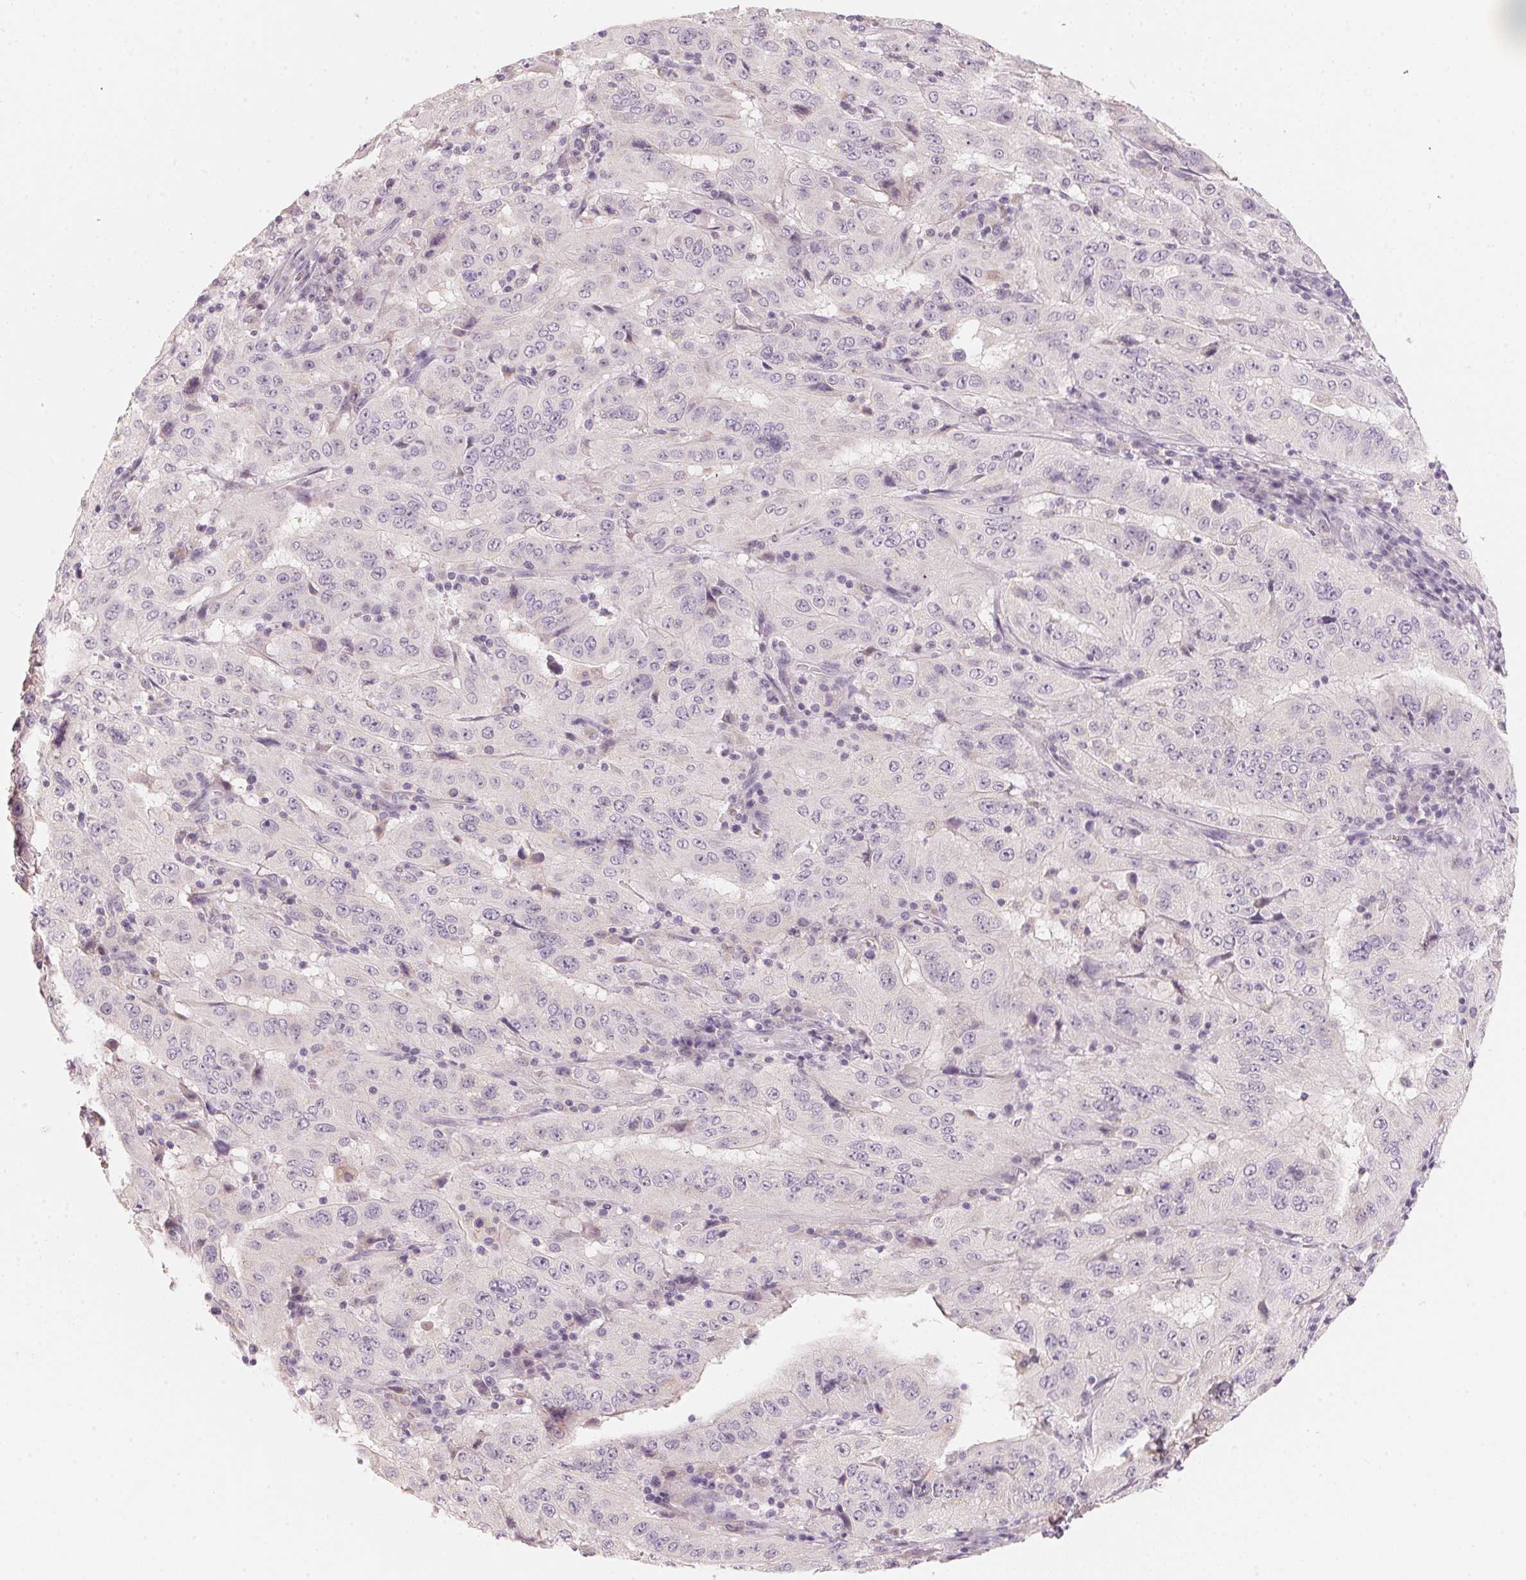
{"staining": {"intensity": "negative", "quantity": "none", "location": "none"}, "tissue": "pancreatic cancer", "cell_type": "Tumor cells", "image_type": "cancer", "snomed": [{"axis": "morphology", "description": "Adenocarcinoma, NOS"}, {"axis": "topography", "description": "Pancreas"}], "caption": "The photomicrograph reveals no significant staining in tumor cells of pancreatic cancer (adenocarcinoma). Brightfield microscopy of immunohistochemistry (IHC) stained with DAB (3,3'-diaminobenzidine) (brown) and hematoxylin (blue), captured at high magnification.", "gene": "ANKRD31", "patient": {"sex": "male", "age": 63}}